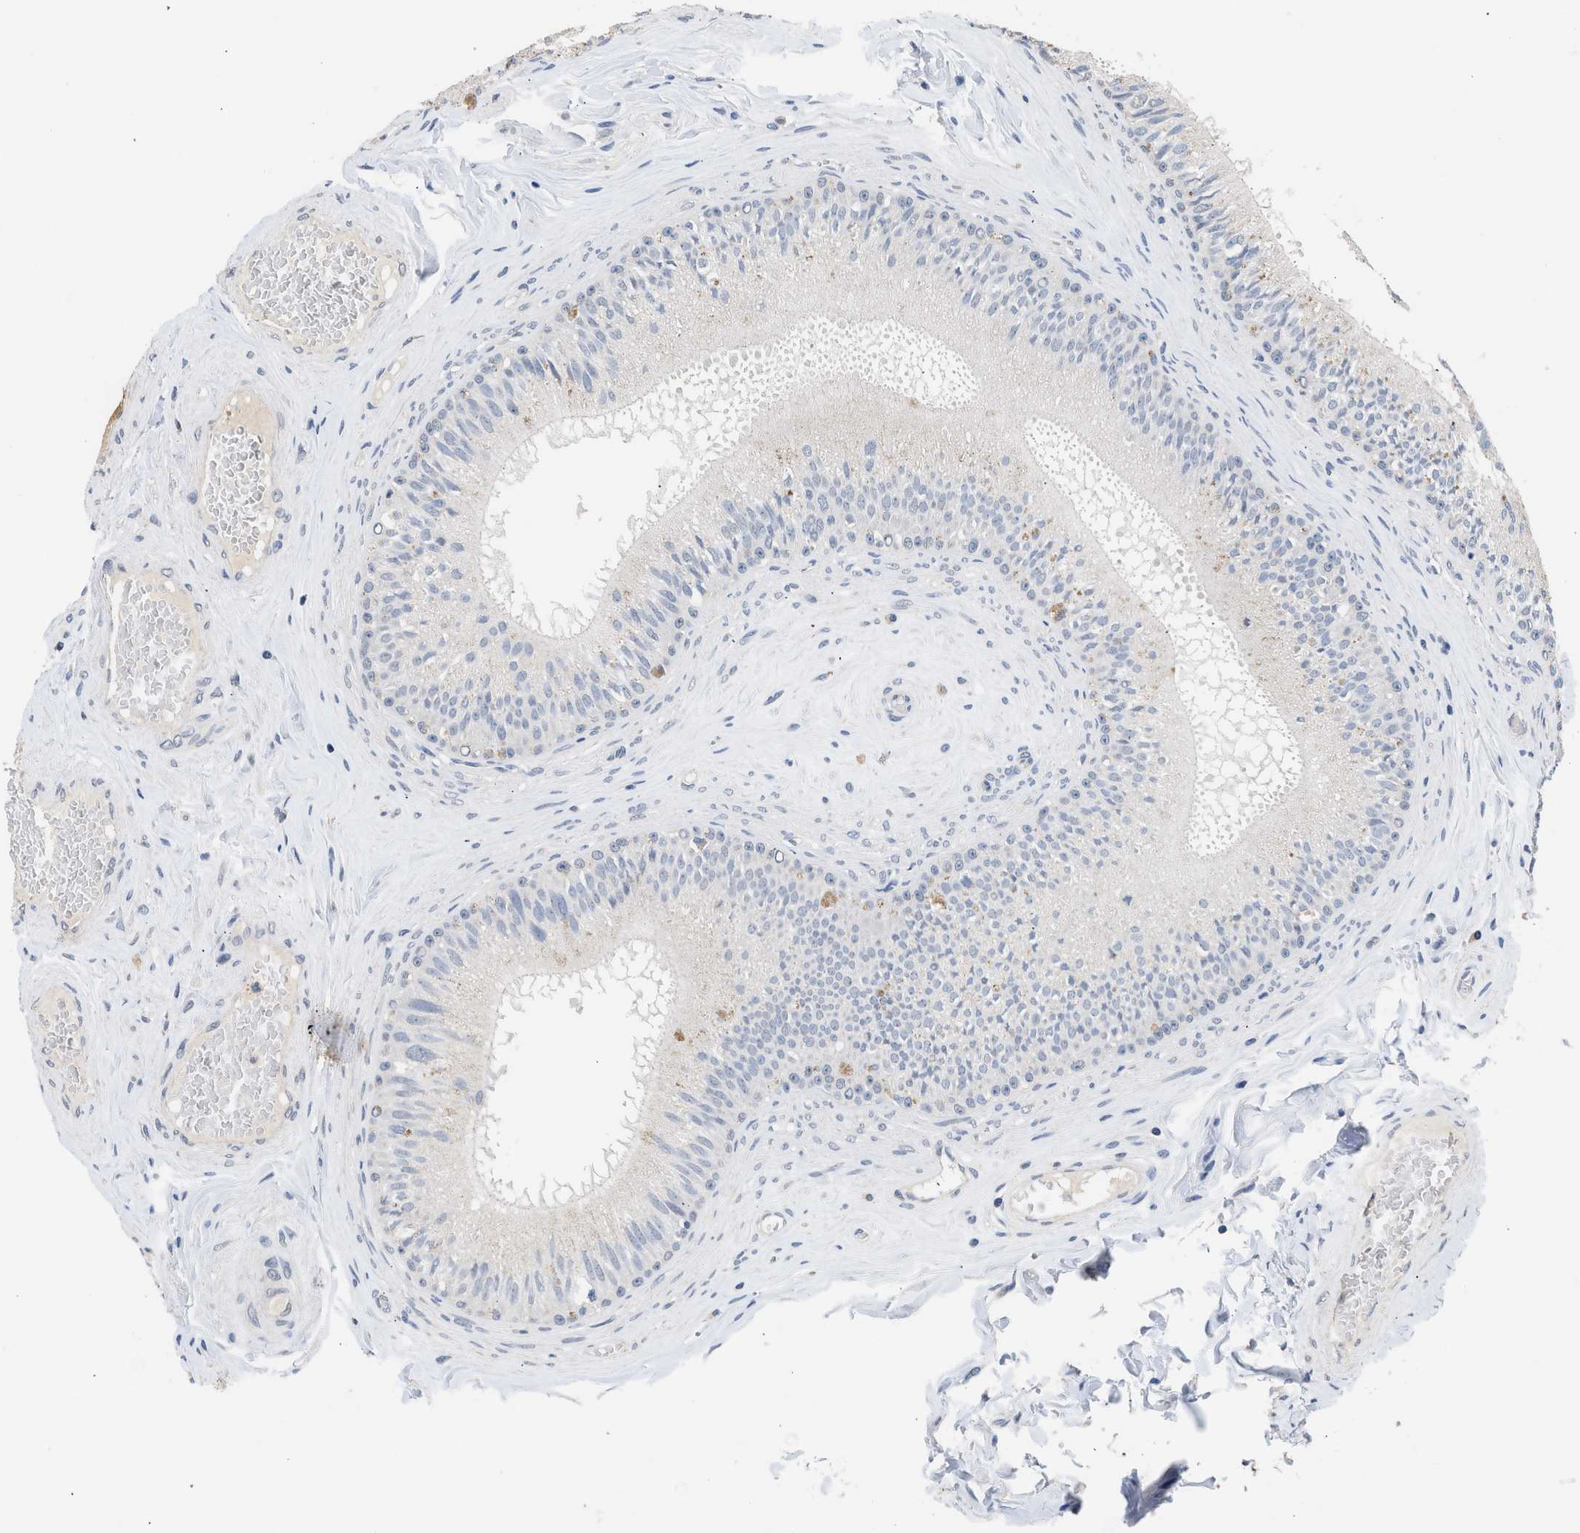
{"staining": {"intensity": "negative", "quantity": "none", "location": "none"}, "tissue": "epididymis", "cell_type": "Glandular cells", "image_type": "normal", "snomed": [{"axis": "morphology", "description": "Normal tissue, NOS"}, {"axis": "topography", "description": "Testis"}, {"axis": "topography", "description": "Epididymis"}], "caption": "Immunohistochemistry (IHC) histopathology image of normal human epididymis stained for a protein (brown), which exhibits no staining in glandular cells. (DAB (3,3'-diaminobenzidine) IHC with hematoxylin counter stain).", "gene": "CSF3R", "patient": {"sex": "male", "age": 36}}